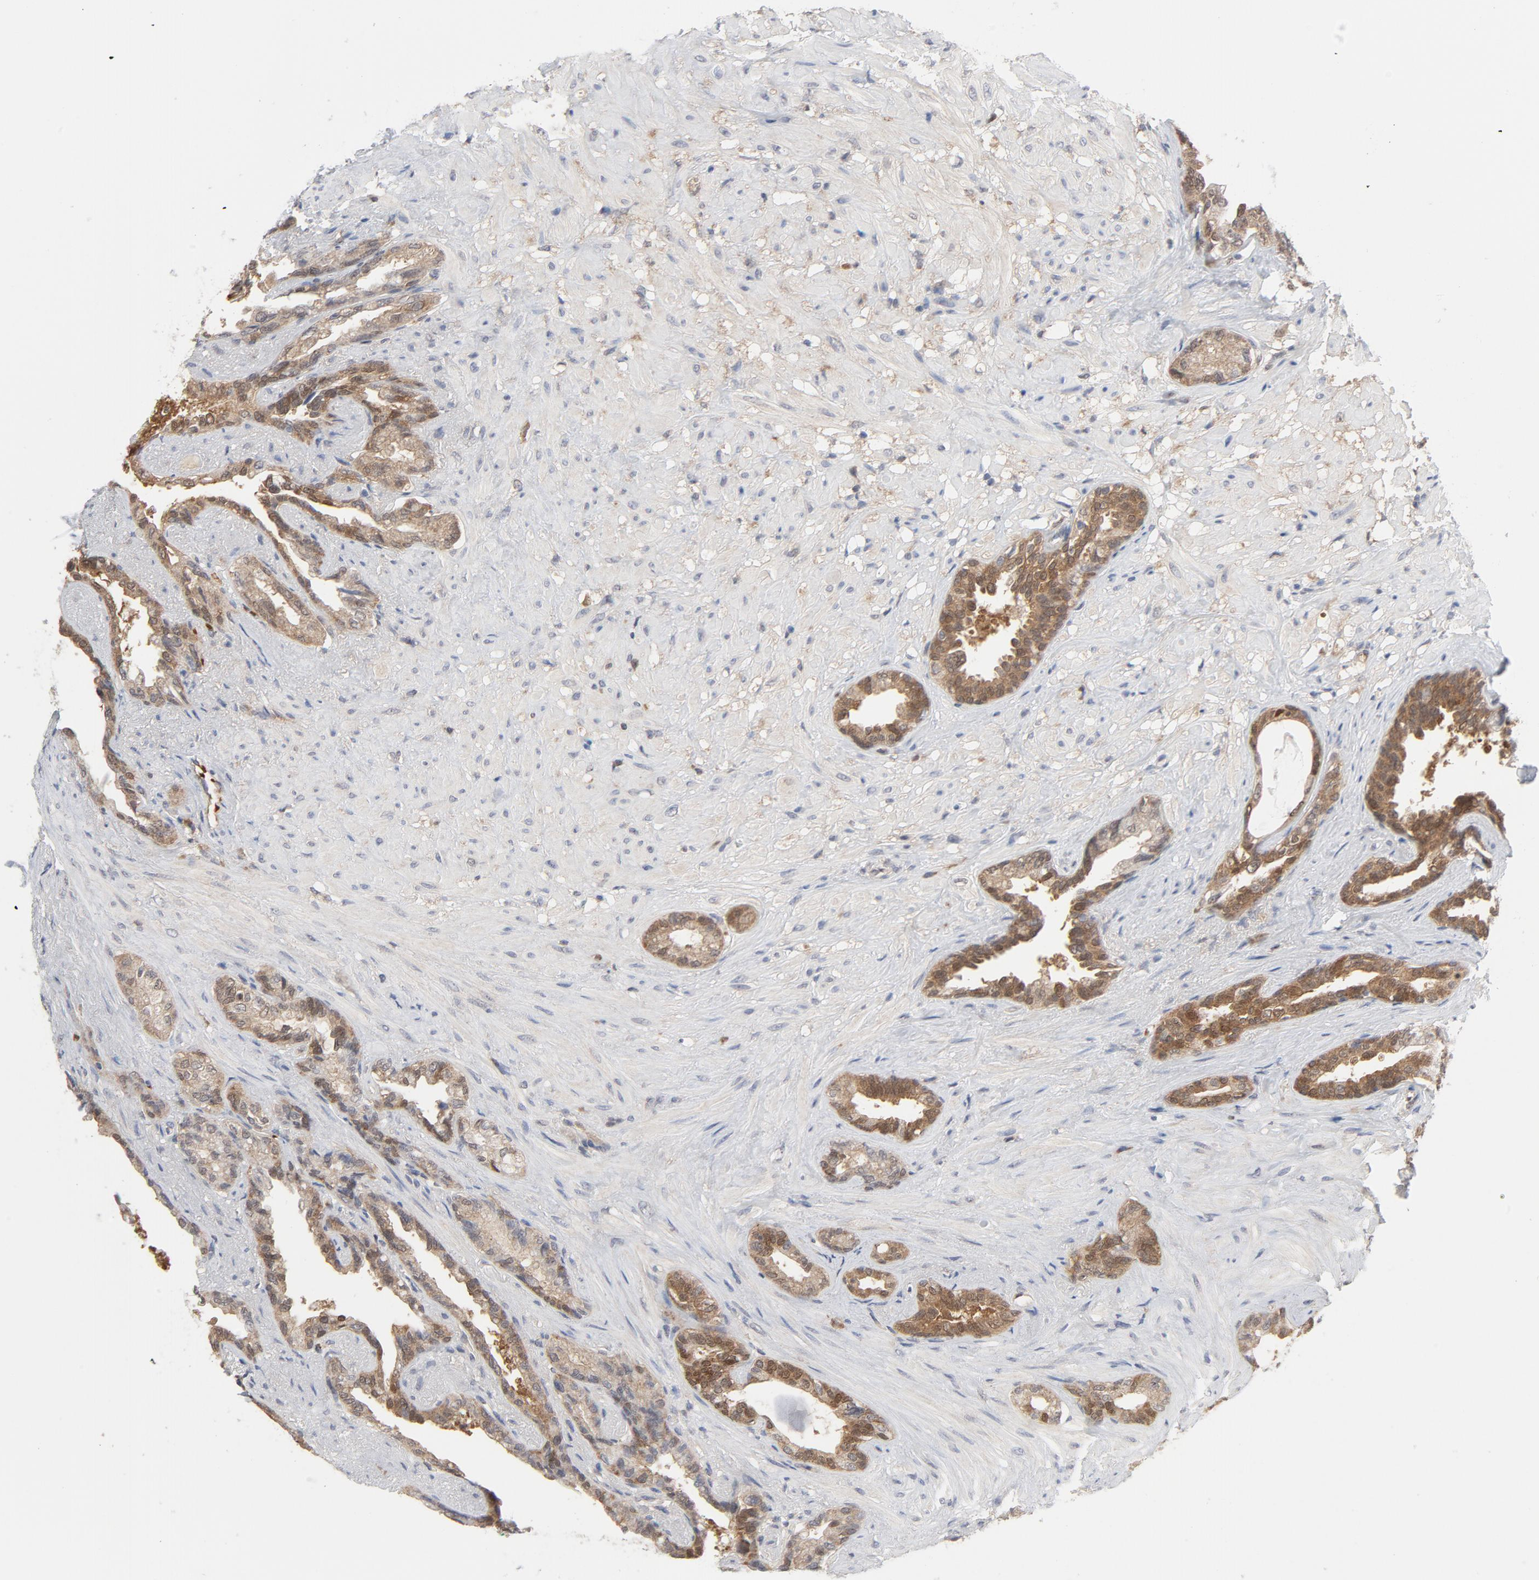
{"staining": {"intensity": "moderate", "quantity": ">75%", "location": "cytoplasmic/membranous"}, "tissue": "seminal vesicle", "cell_type": "Glandular cells", "image_type": "normal", "snomed": [{"axis": "morphology", "description": "Normal tissue, NOS"}, {"axis": "topography", "description": "Seminal veicle"}], "caption": "Glandular cells reveal moderate cytoplasmic/membranous expression in about >75% of cells in unremarkable seminal vesicle. (DAB IHC with brightfield microscopy, high magnification).", "gene": "PRDX1", "patient": {"sex": "male", "age": 61}}